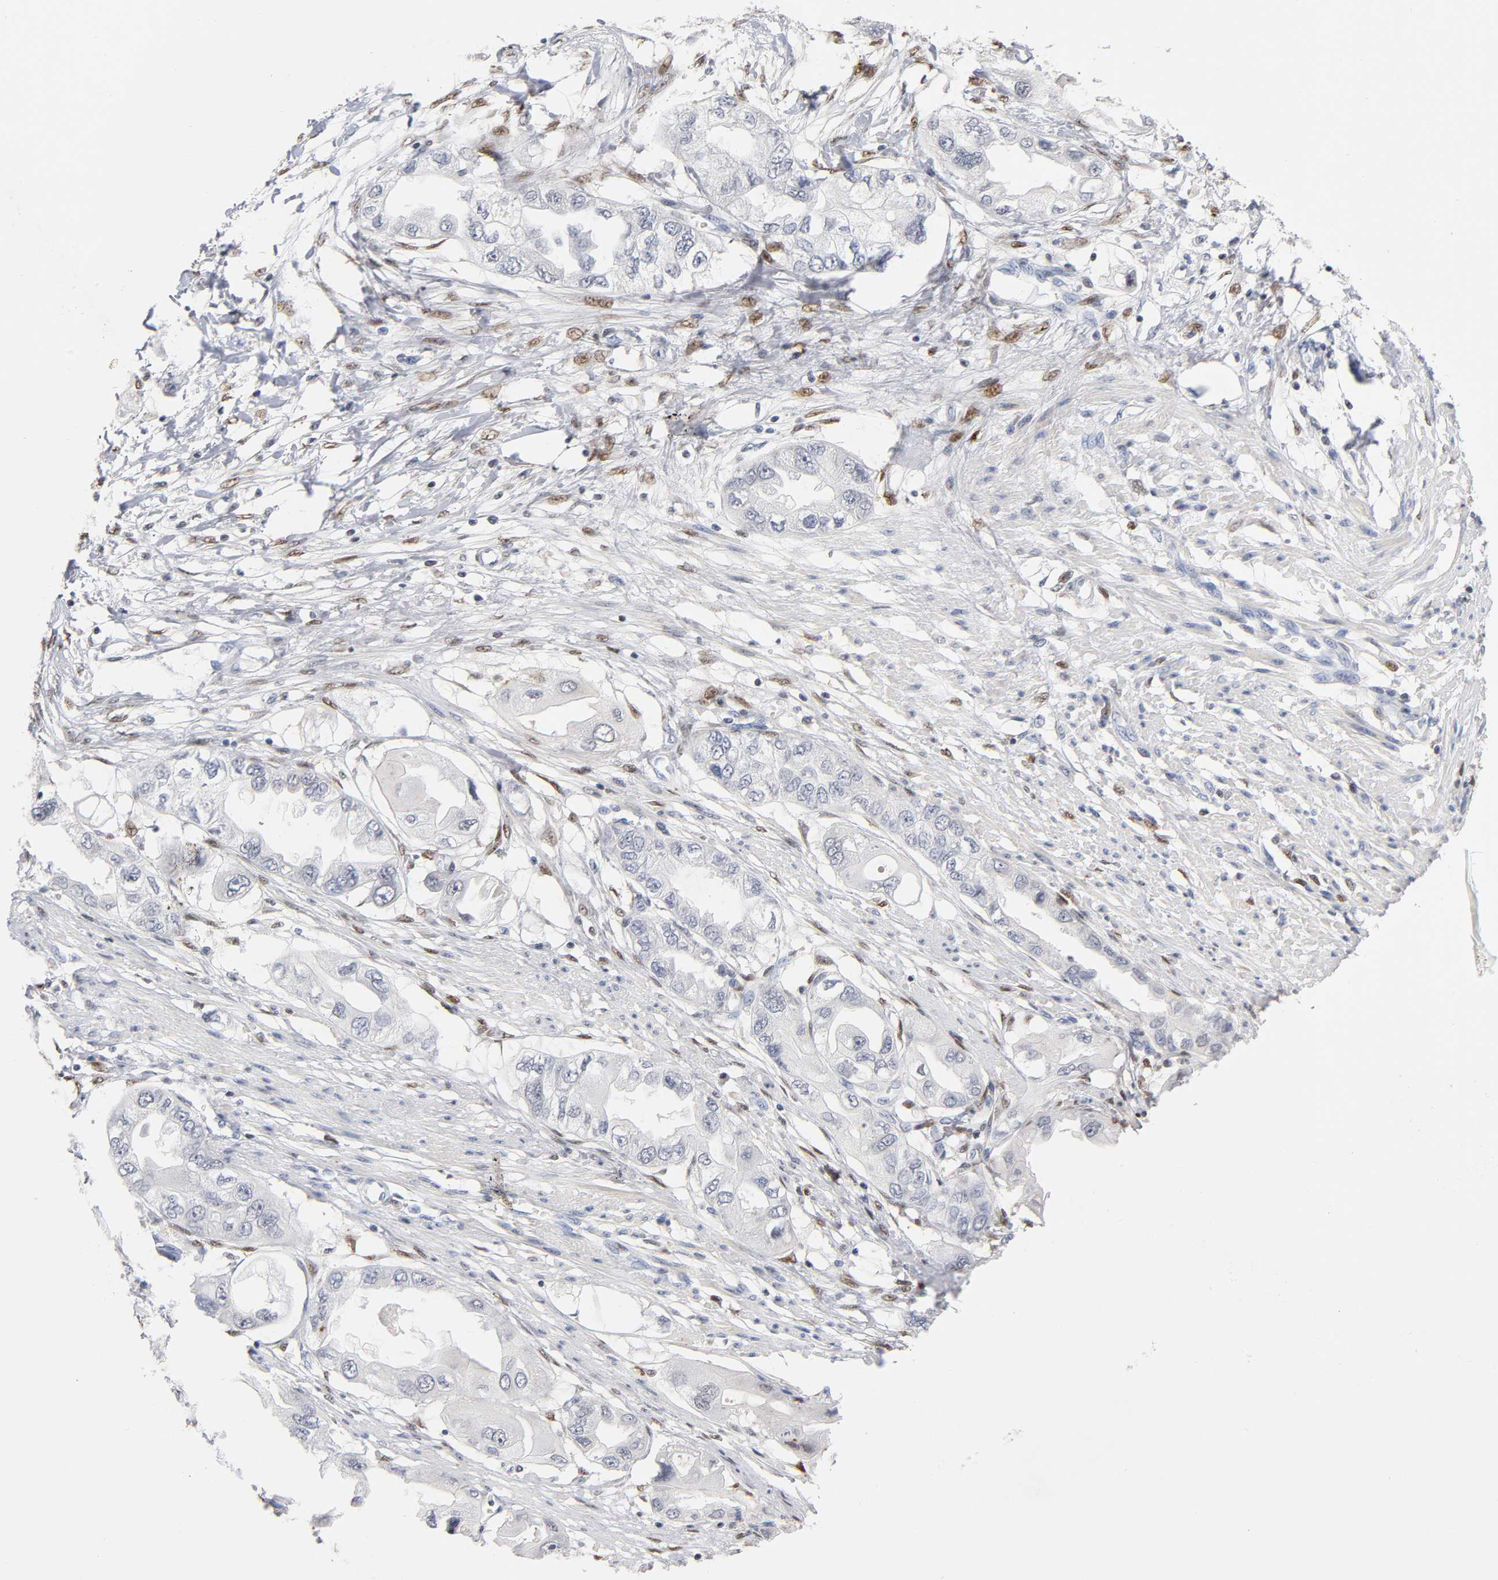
{"staining": {"intensity": "negative", "quantity": "none", "location": "none"}, "tissue": "endometrial cancer", "cell_type": "Tumor cells", "image_type": "cancer", "snomed": [{"axis": "morphology", "description": "Adenocarcinoma, NOS"}, {"axis": "topography", "description": "Endometrium"}], "caption": "This is an immunohistochemistry photomicrograph of adenocarcinoma (endometrial). There is no positivity in tumor cells.", "gene": "RUNX1", "patient": {"sex": "female", "age": 67}}